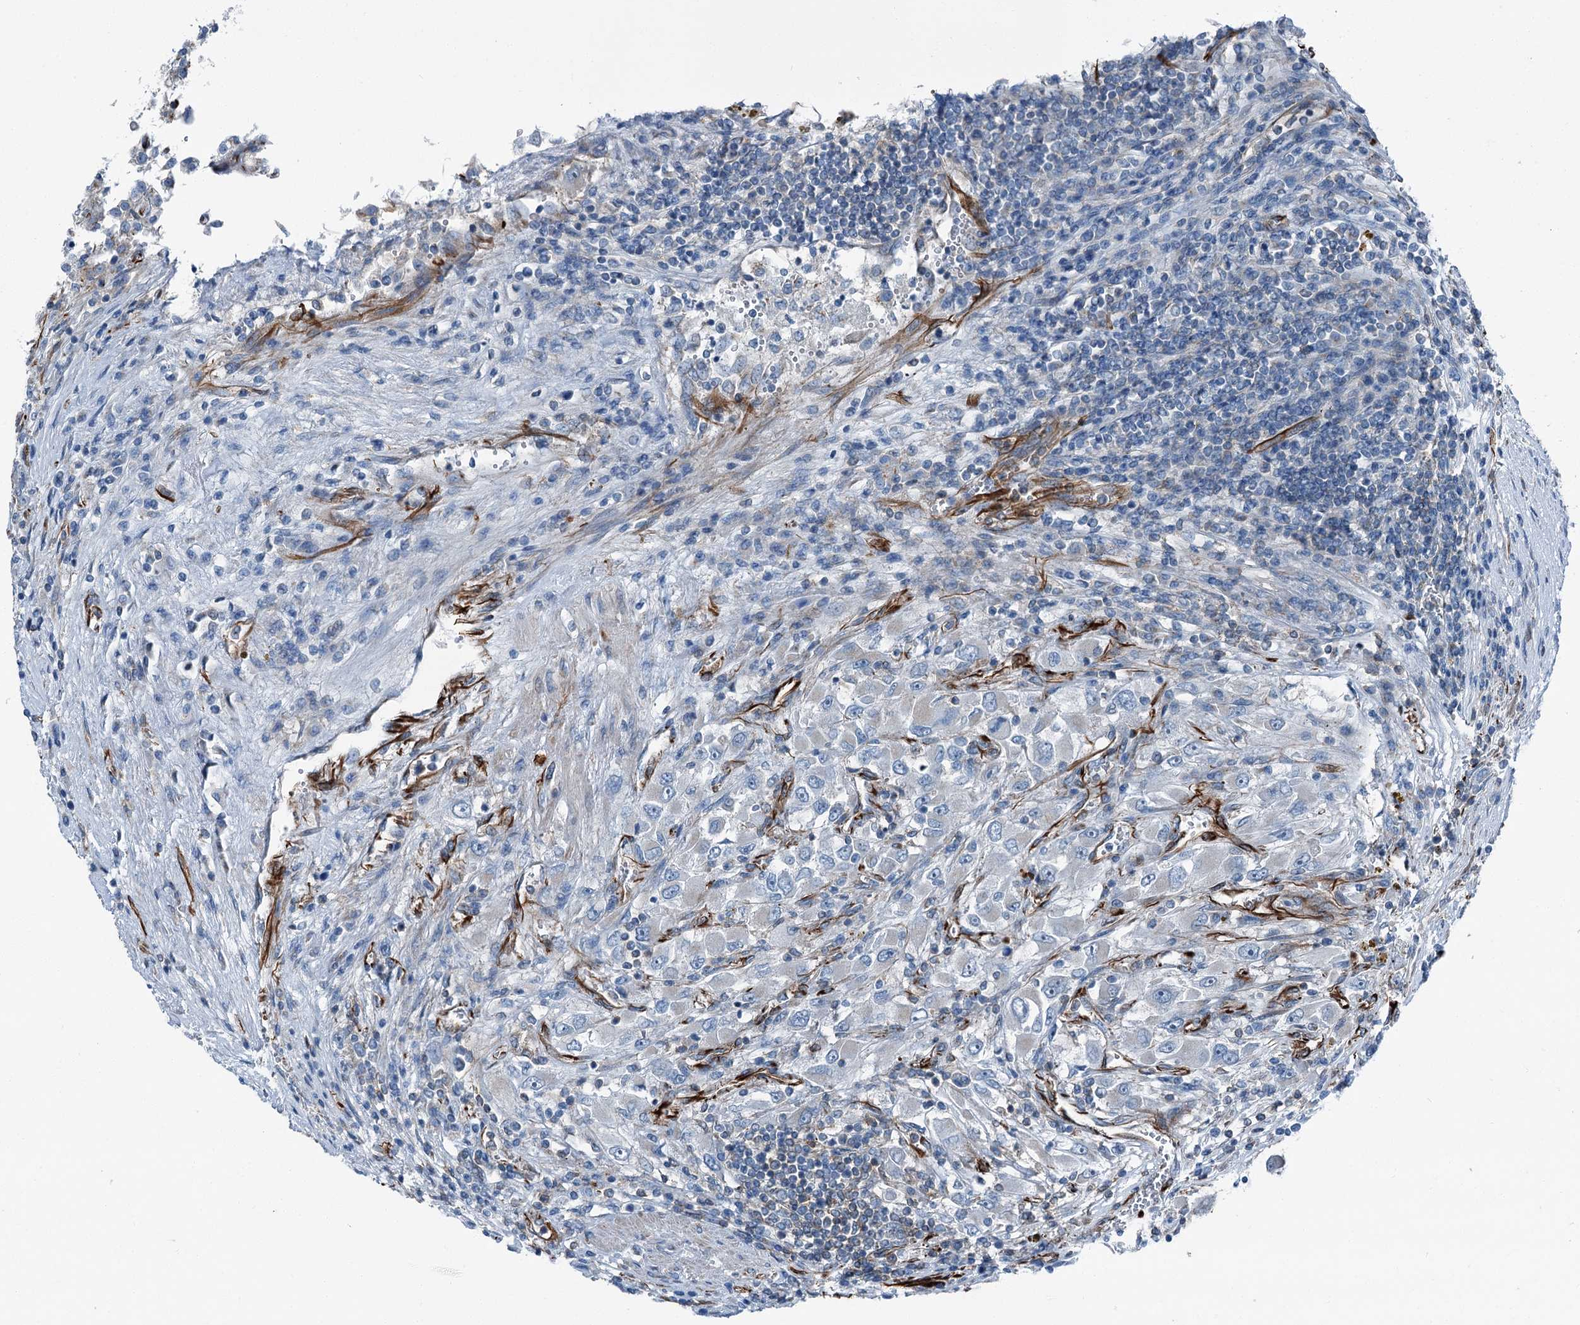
{"staining": {"intensity": "negative", "quantity": "none", "location": "none"}, "tissue": "renal cancer", "cell_type": "Tumor cells", "image_type": "cancer", "snomed": [{"axis": "morphology", "description": "Adenocarcinoma, NOS"}, {"axis": "topography", "description": "Kidney"}], "caption": "Immunohistochemistry image of neoplastic tissue: human renal cancer stained with DAB (3,3'-diaminobenzidine) reveals no significant protein staining in tumor cells.", "gene": "AXL", "patient": {"sex": "female", "age": 52}}